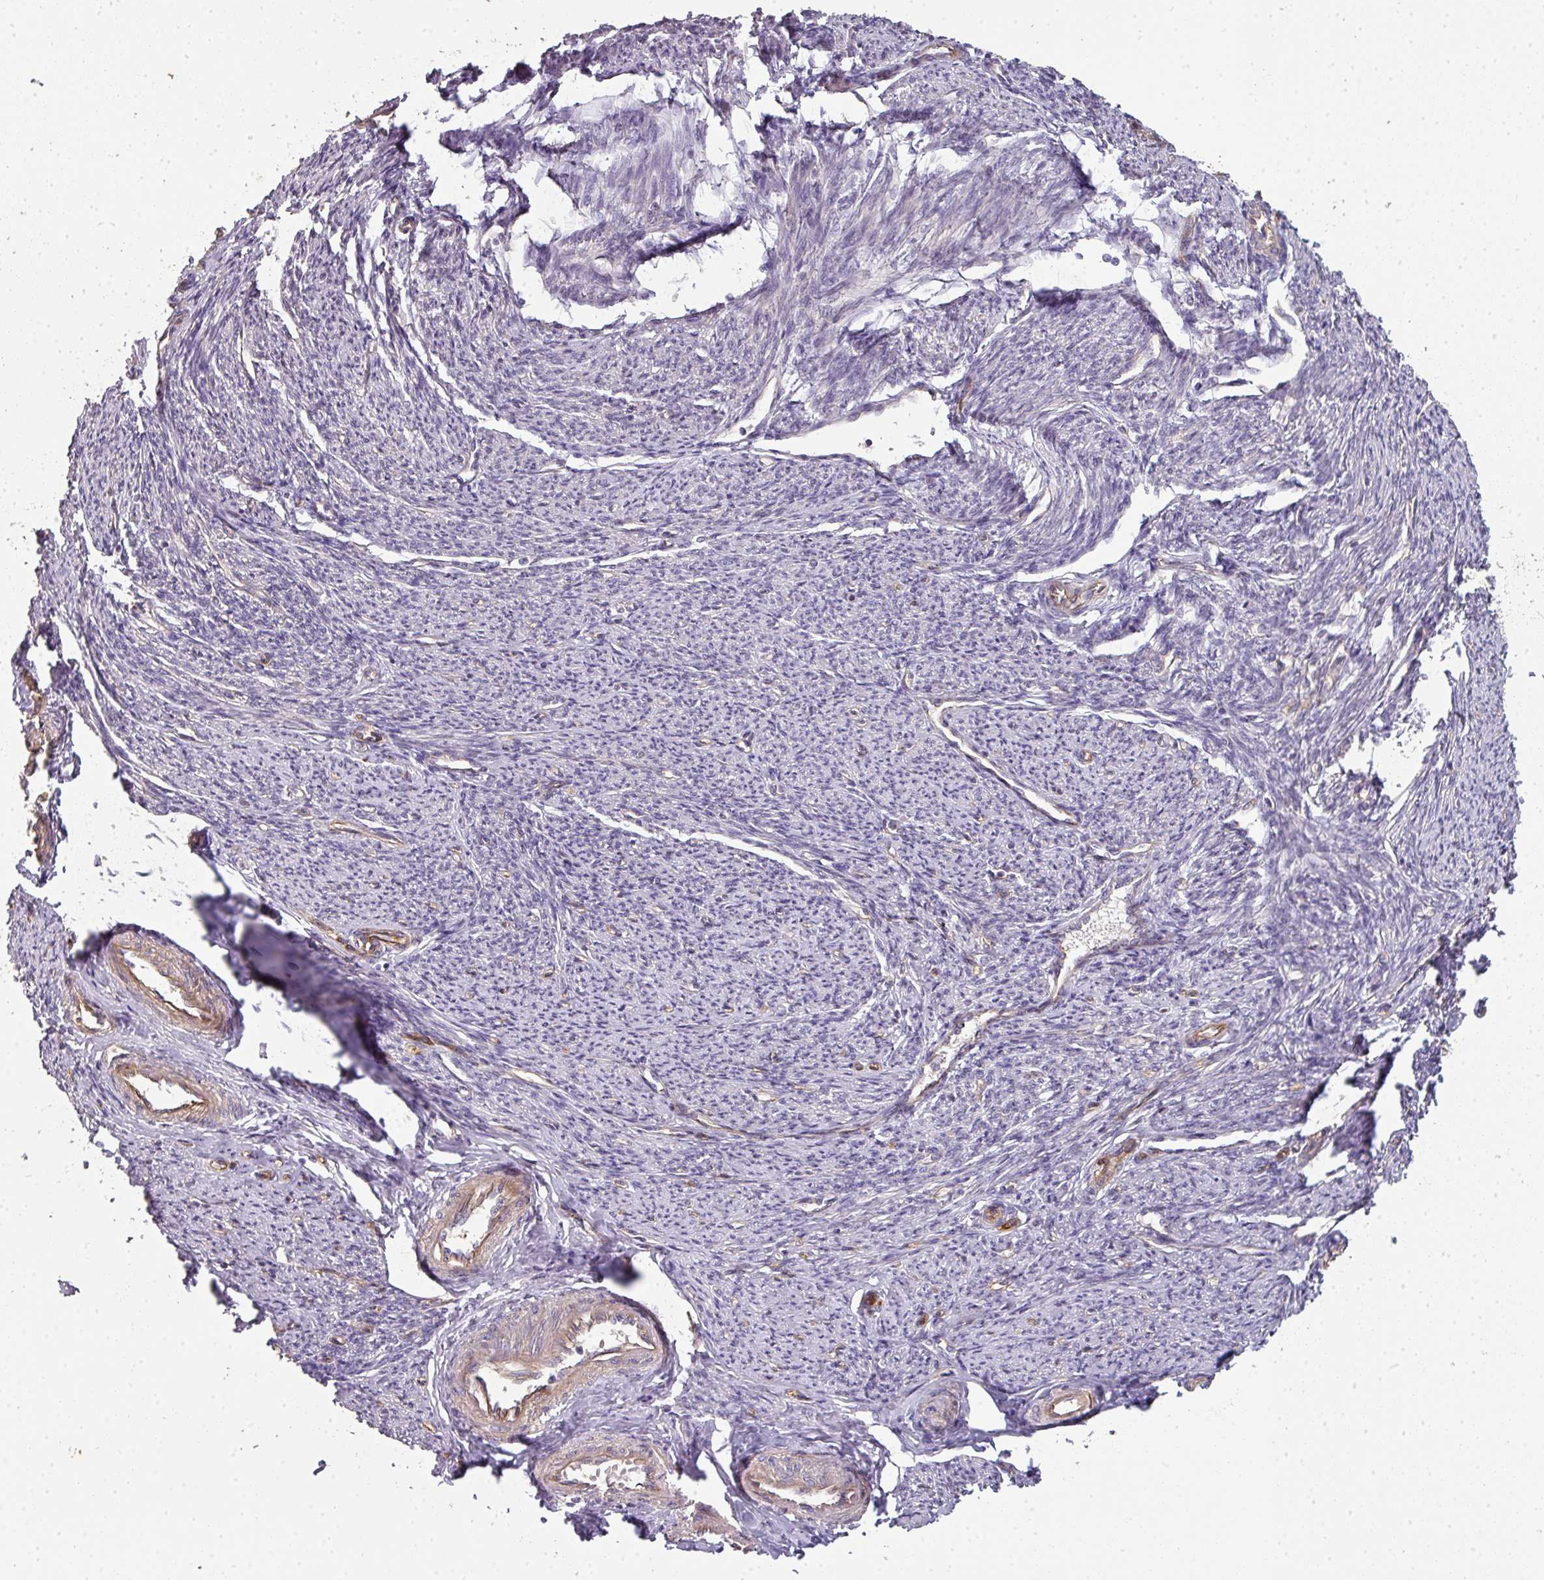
{"staining": {"intensity": "weak", "quantity": "<25%", "location": "cytoplasmic/membranous"}, "tissue": "smooth muscle", "cell_type": "Smooth muscle cells", "image_type": "normal", "snomed": [{"axis": "morphology", "description": "Normal tissue, NOS"}, {"axis": "topography", "description": "Smooth muscle"}, {"axis": "topography", "description": "Uterus"}], "caption": "Smooth muscle was stained to show a protein in brown. There is no significant staining in smooth muscle cells. (DAB IHC visualized using brightfield microscopy, high magnification).", "gene": "PCDH1", "patient": {"sex": "female", "age": 59}}